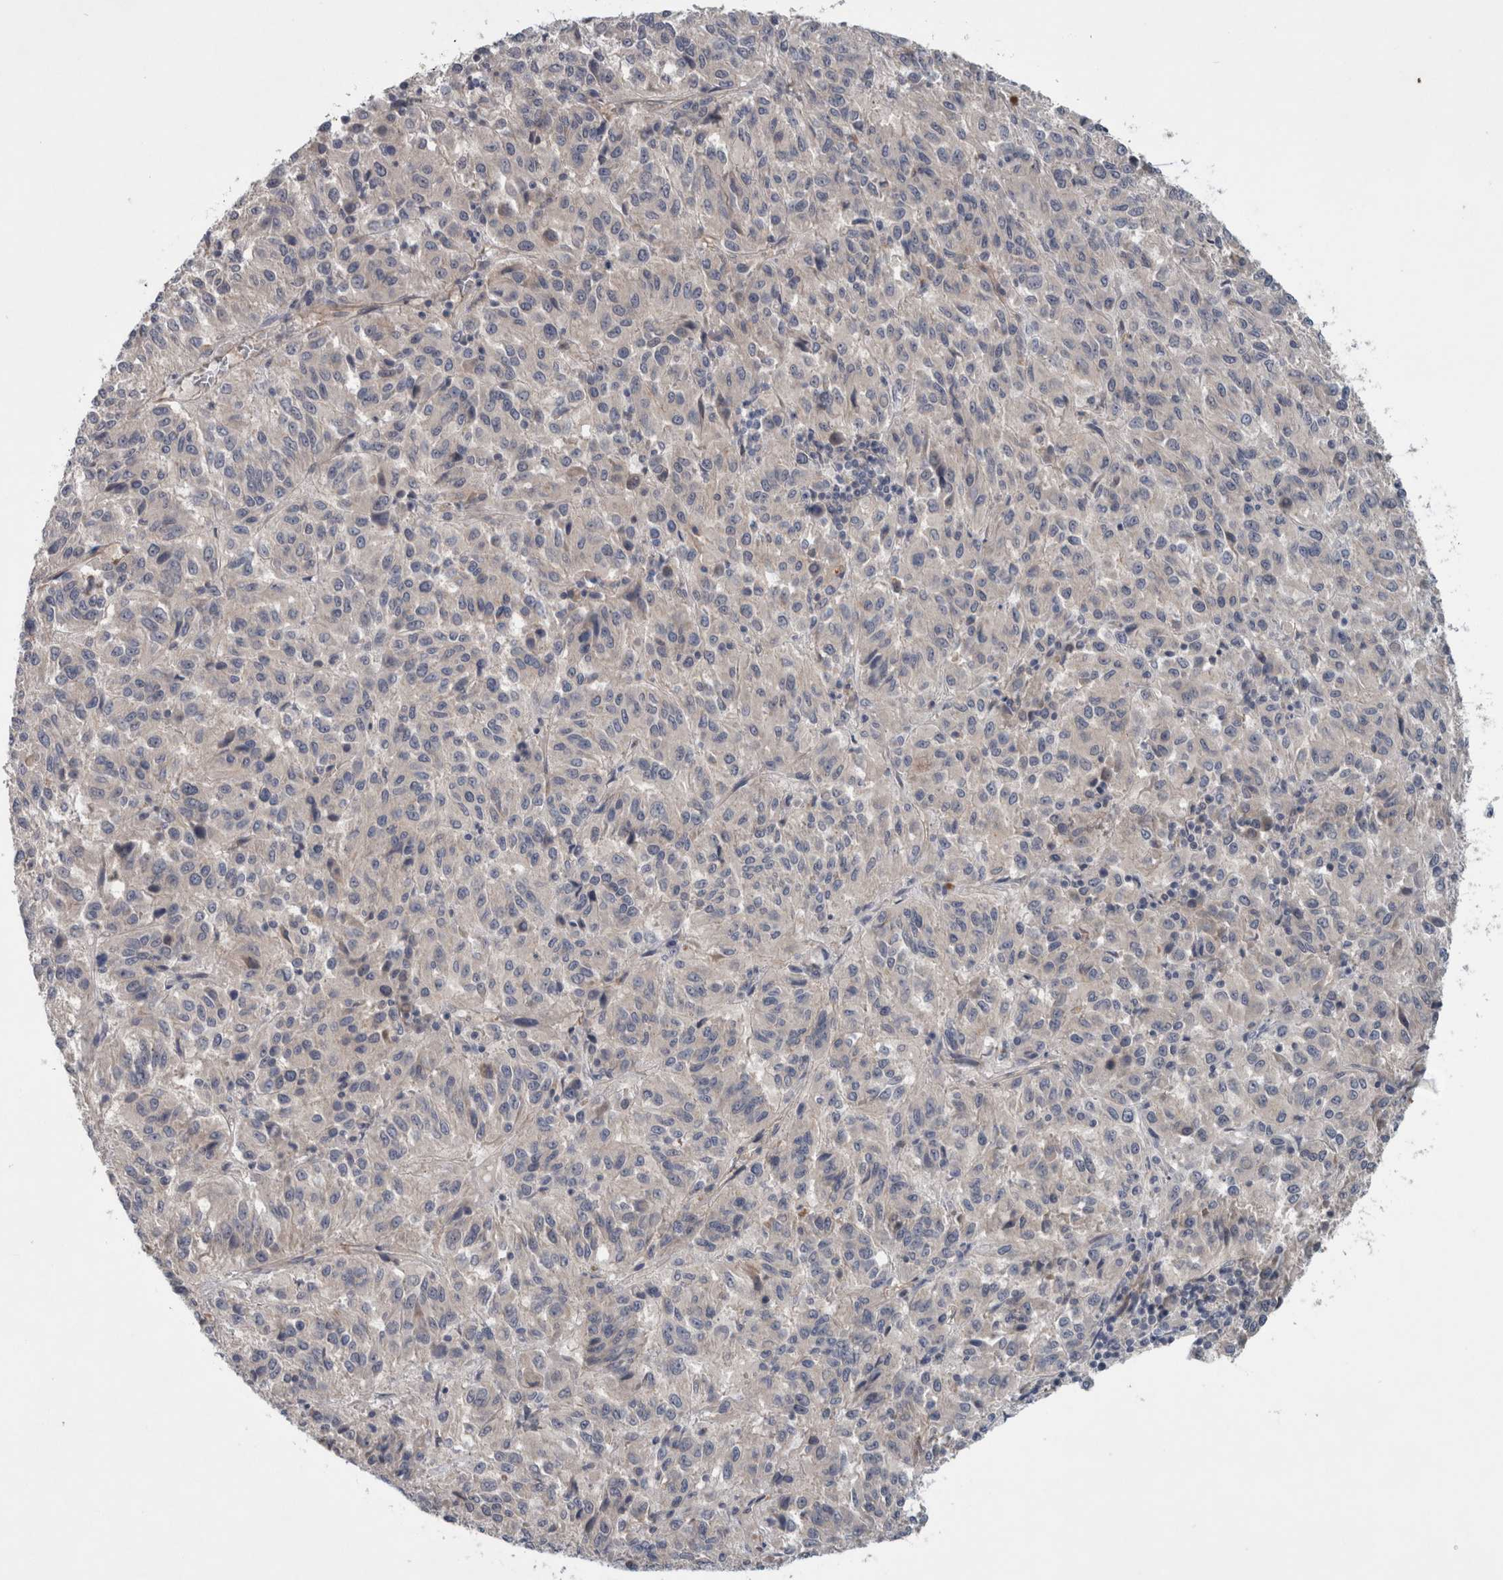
{"staining": {"intensity": "negative", "quantity": "none", "location": "none"}, "tissue": "melanoma", "cell_type": "Tumor cells", "image_type": "cancer", "snomed": [{"axis": "morphology", "description": "Malignant melanoma, Metastatic site"}, {"axis": "topography", "description": "Lung"}], "caption": "Immunohistochemical staining of human malignant melanoma (metastatic site) demonstrates no significant expression in tumor cells.", "gene": "BCAM", "patient": {"sex": "male", "age": 64}}